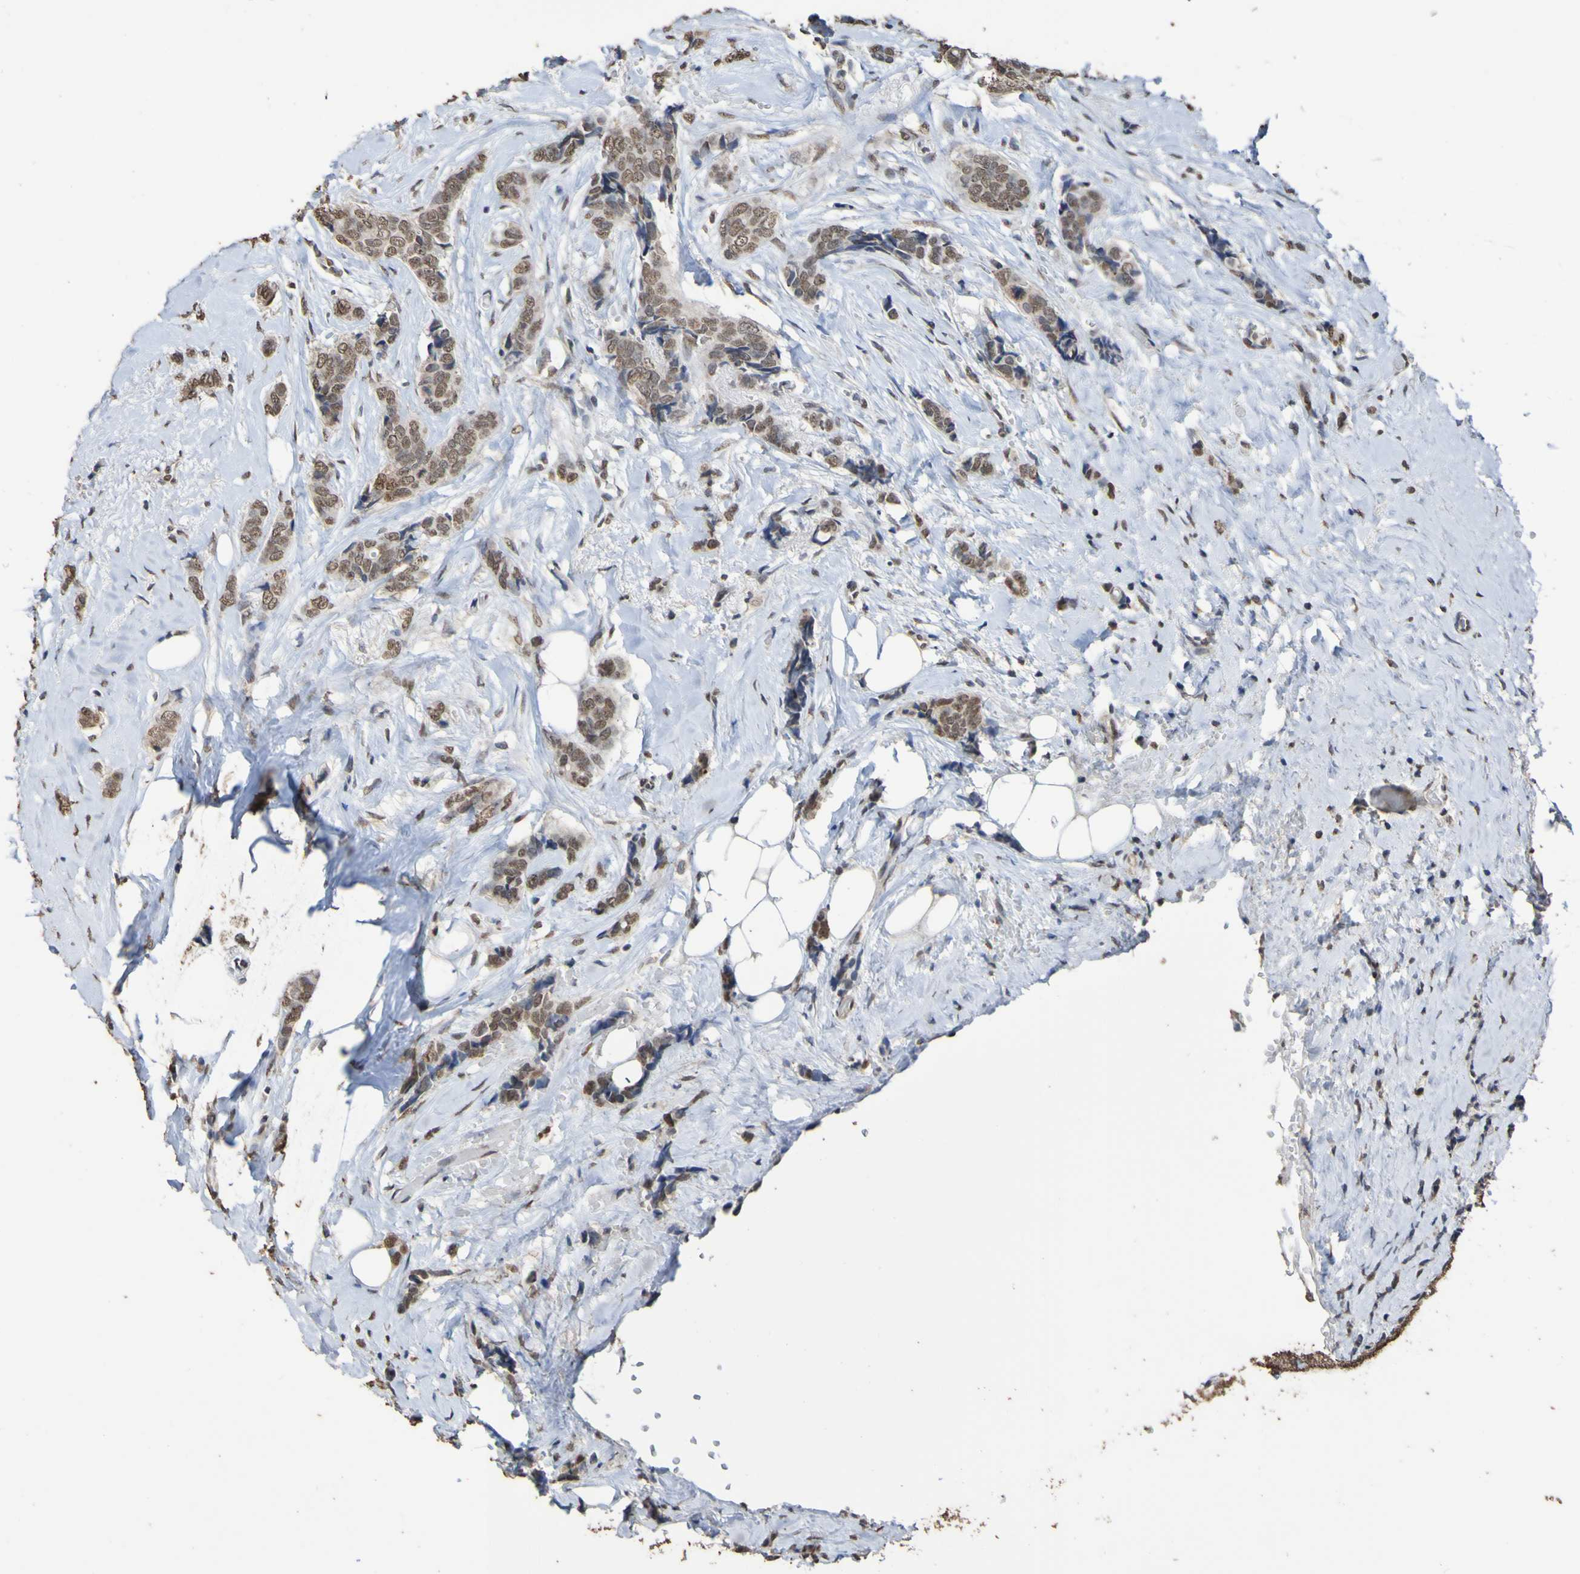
{"staining": {"intensity": "moderate", "quantity": ">75%", "location": "nuclear"}, "tissue": "breast cancer", "cell_type": "Tumor cells", "image_type": "cancer", "snomed": [{"axis": "morphology", "description": "Lobular carcinoma"}, {"axis": "topography", "description": "Skin"}, {"axis": "topography", "description": "Breast"}], "caption": "Protein positivity by immunohistochemistry (IHC) reveals moderate nuclear staining in about >75% of tumor cells in breast cancer.", "gene": "ALKBH2", "patient": {"sex": "female", "age": 46}}